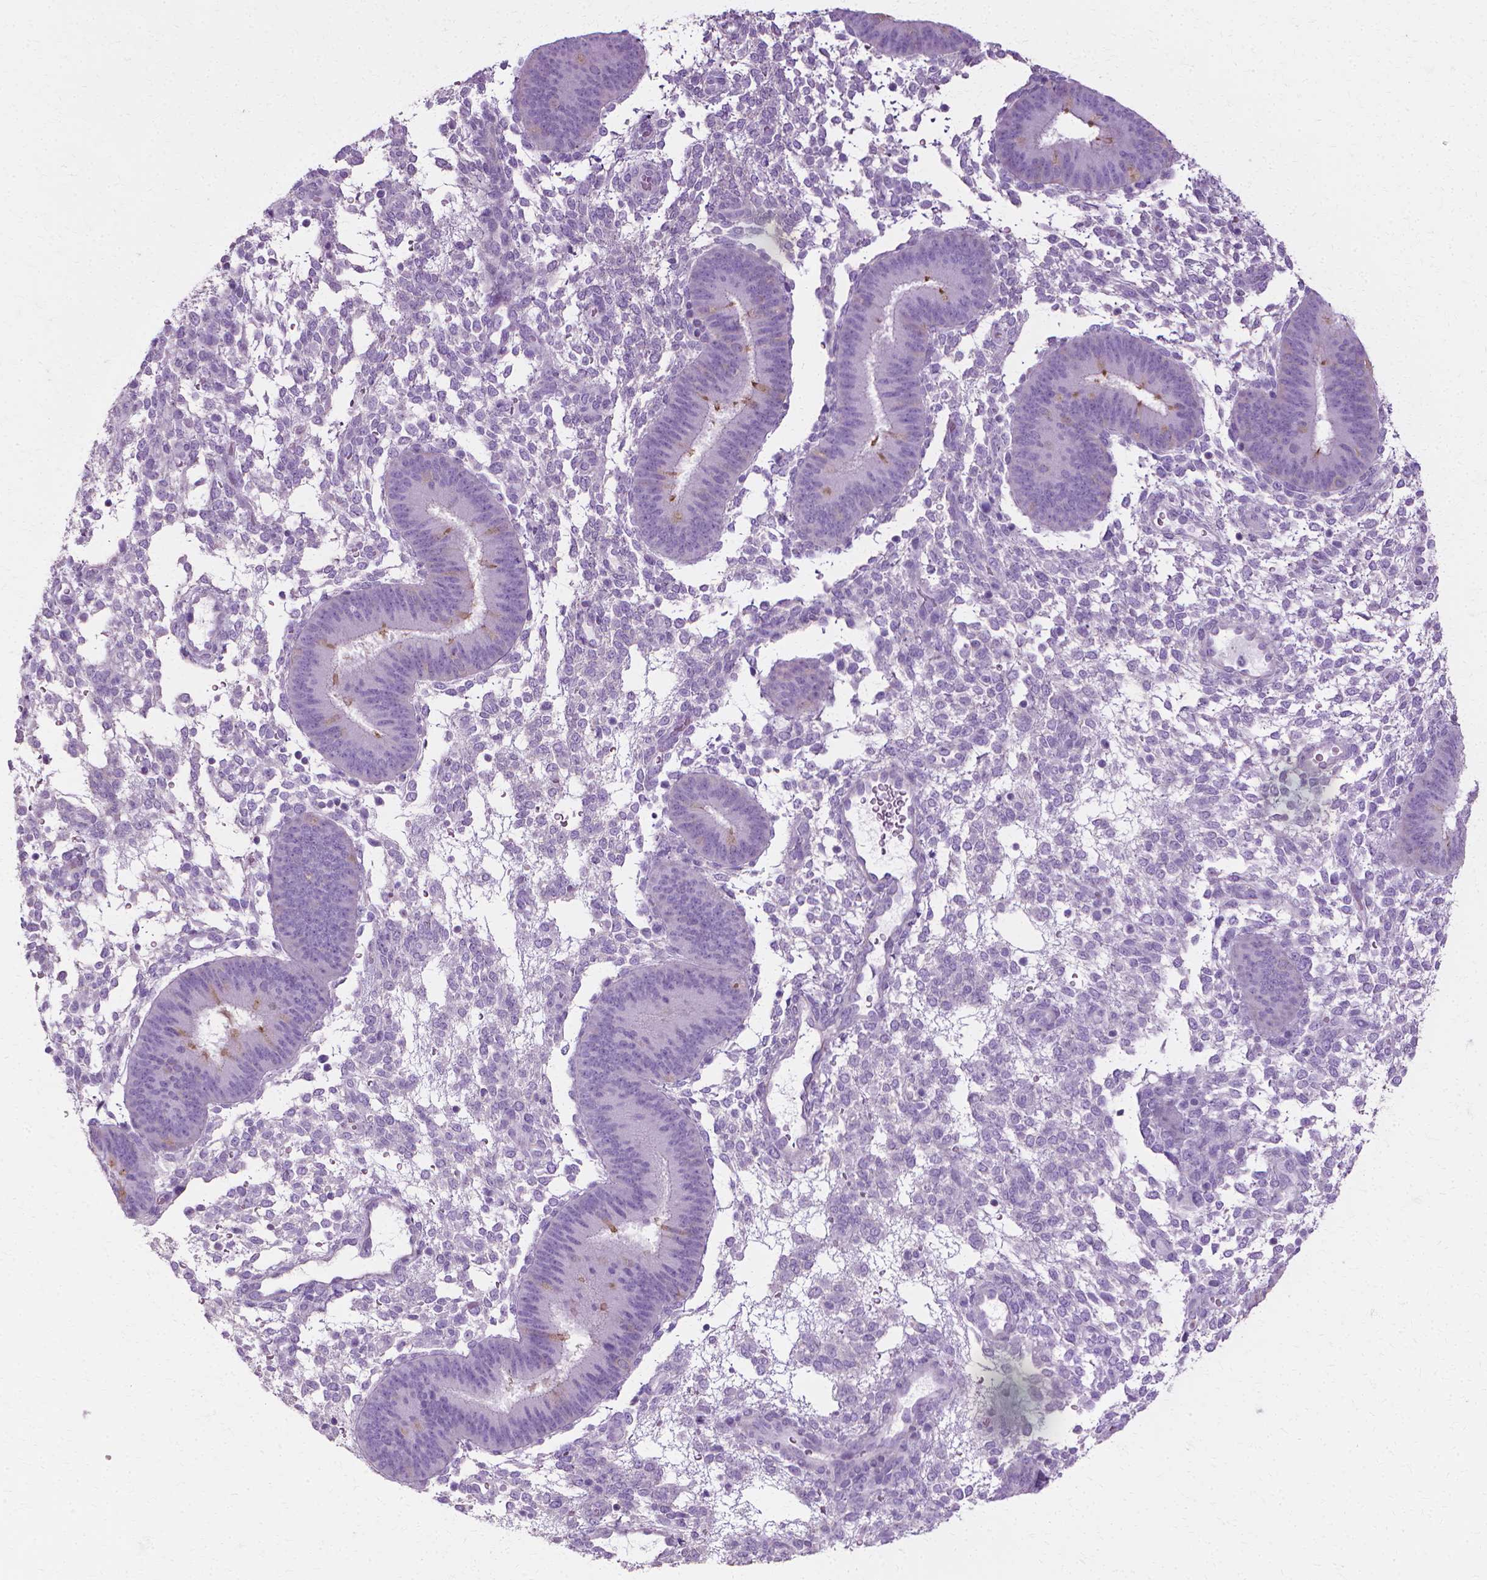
{"staining": {"intensity": "negative", "quantity": "none", "location": "none"}, "tissue": "endometrium", "cell_type": "Cells in endometrial stroma", "image_type": "normal", "snomed": [{"axis": "morphology", "description": "Normal tissue, NOS"}, {"axis": "topography", "description": "Endometrium"}], "caption": "This is an immunohistochemistry (IHC) image of benign human endometrium. There is no expression in cells in endometrial stroma.", "gene": "CFAP157", "patient": {"sex": "female", "age": 39}}